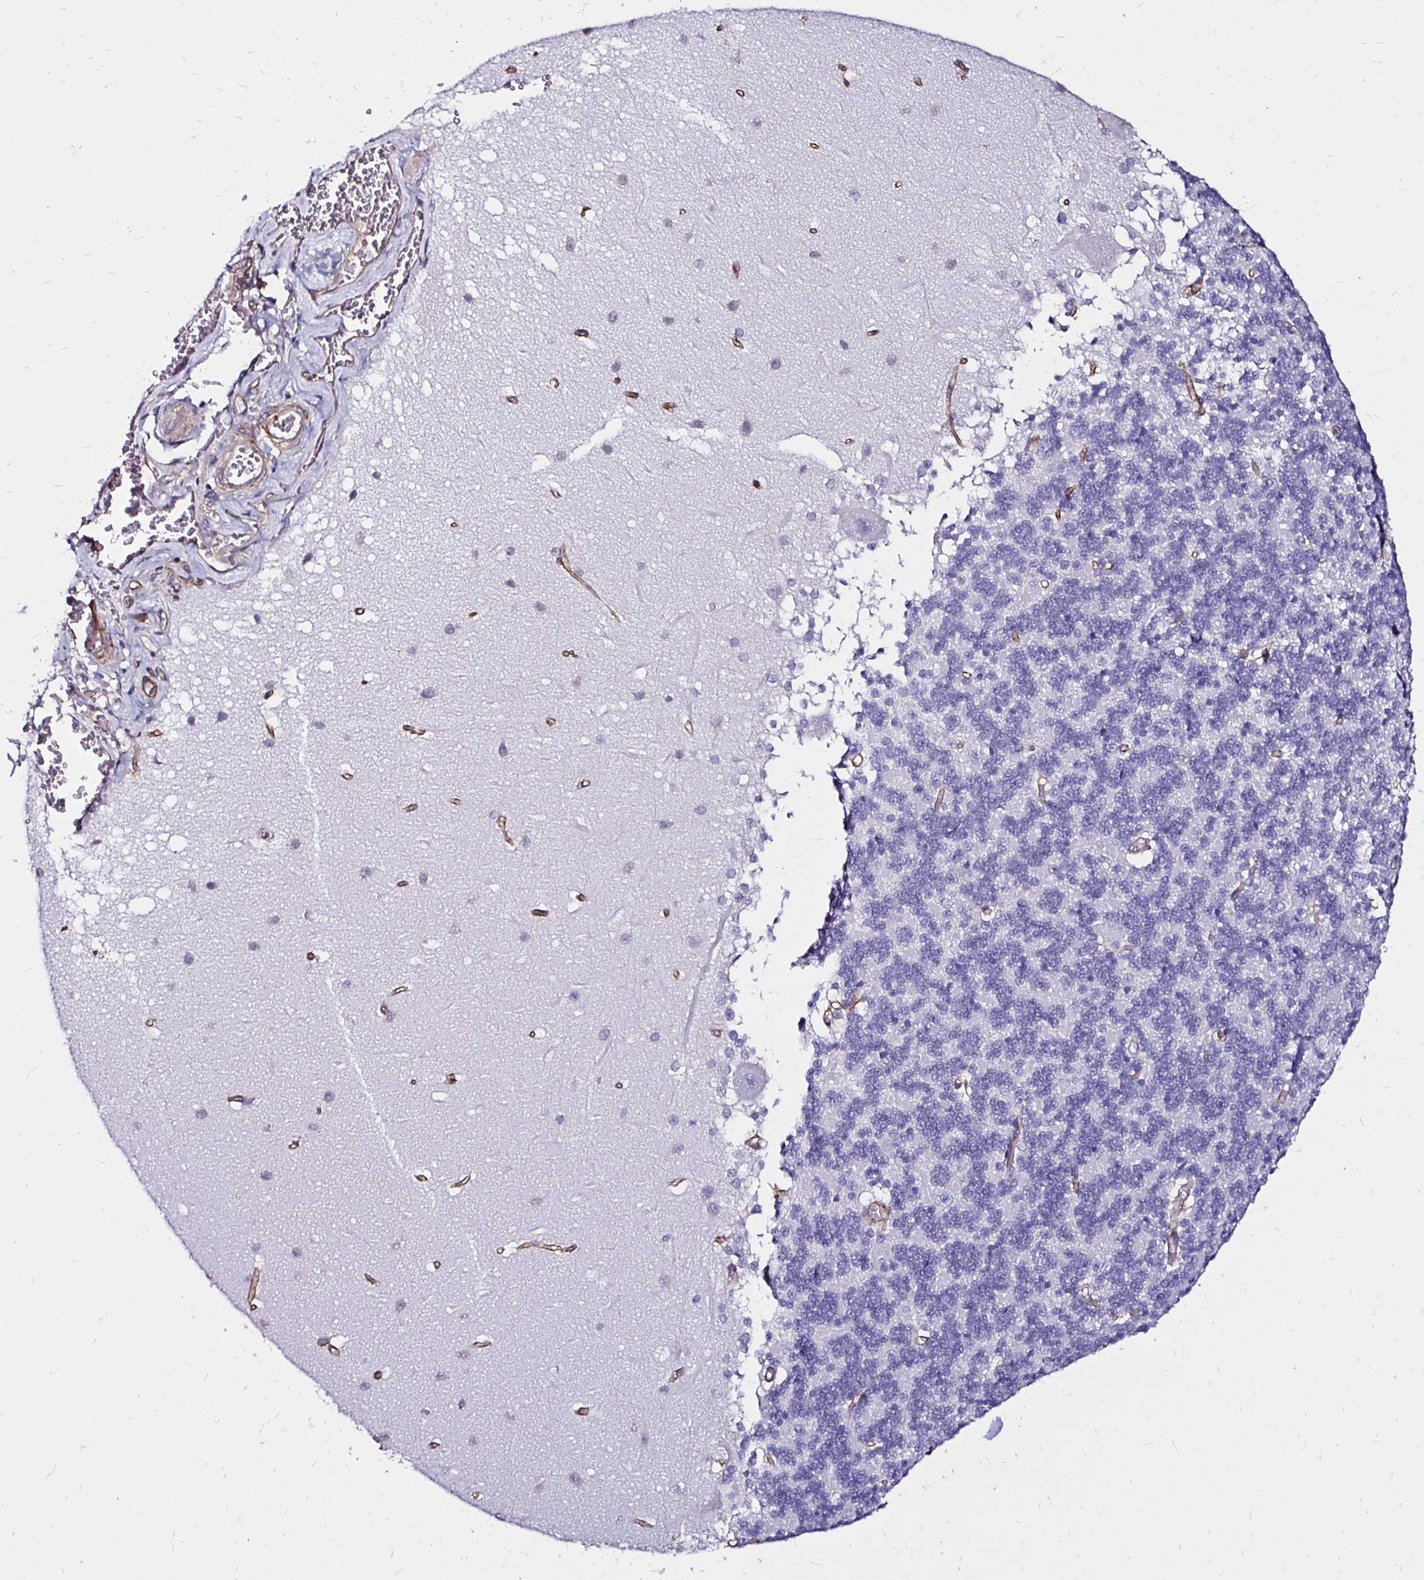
{"staining": {"intensity": "negative", "quantity": "none", "location": "none"}, "tissue": "cerebellum", "cell_type": "Cells in granular layer", "image_type": "normal", "snomed": [{"axis": "morphology", "description": "Normal tissue, NOS"}, {"axis": "topography", "description": "Cerebellum"}], "caption": "Immunohistochemistry (IHC) histopathology image of normal human cerebellum stained for a protein (brown), which exhibits no expression in cells in granular layer.", "gene": "ITGB1", "patient": {"sex": "male", "age": 37}}